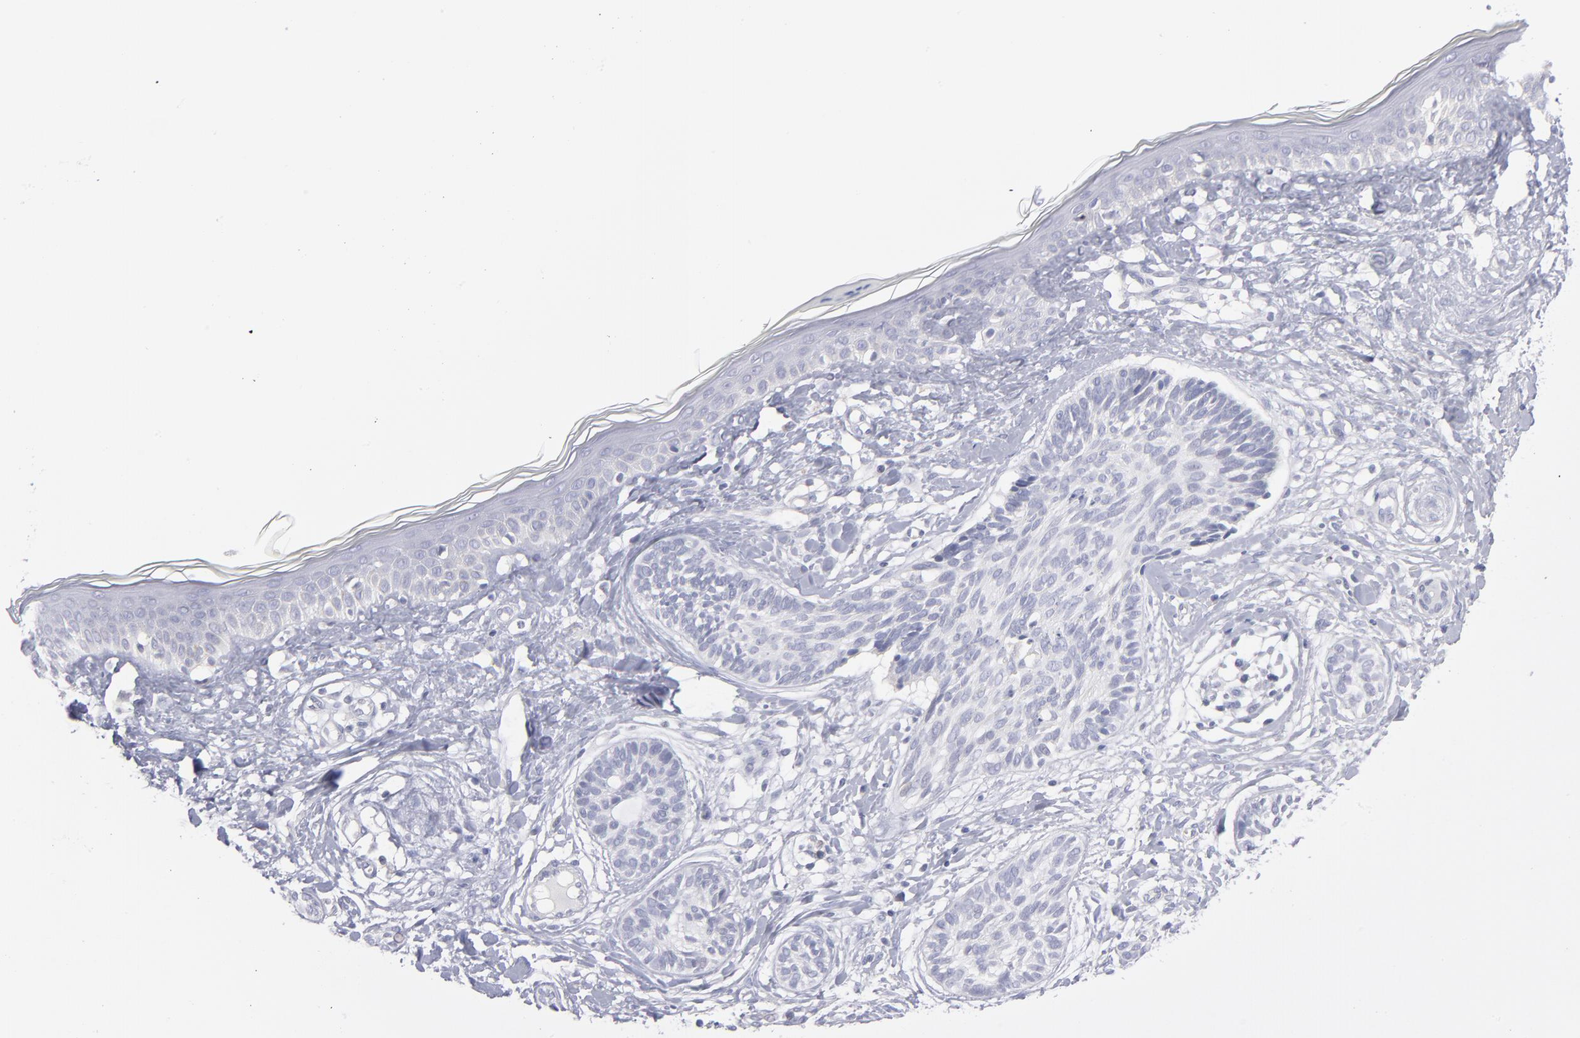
{"staining": {"intensity": "negative", "quantity": "none", "location": "none"}, "tissue": "skin cancer", "cell_type": "Tumor cells", "image_type": "cancer", "snomed": [{"axis": "morphology", "description": "Normal tissue, NOS"}, {"axis": "morphology", "description": "Basal cell carcinoma"}, {"axis": "topography", "description": "Skin"}], "caption": "Photomicrograph shows no significant protein expression in tumor cells of skin cancer (basal cell carcinoma). The staining is performed using DAB brown chromogen with nuclei counter-stained in using hematoxylin.", "gene": "MTHFD2", "patient": {"sex": "male", "age": 63}}